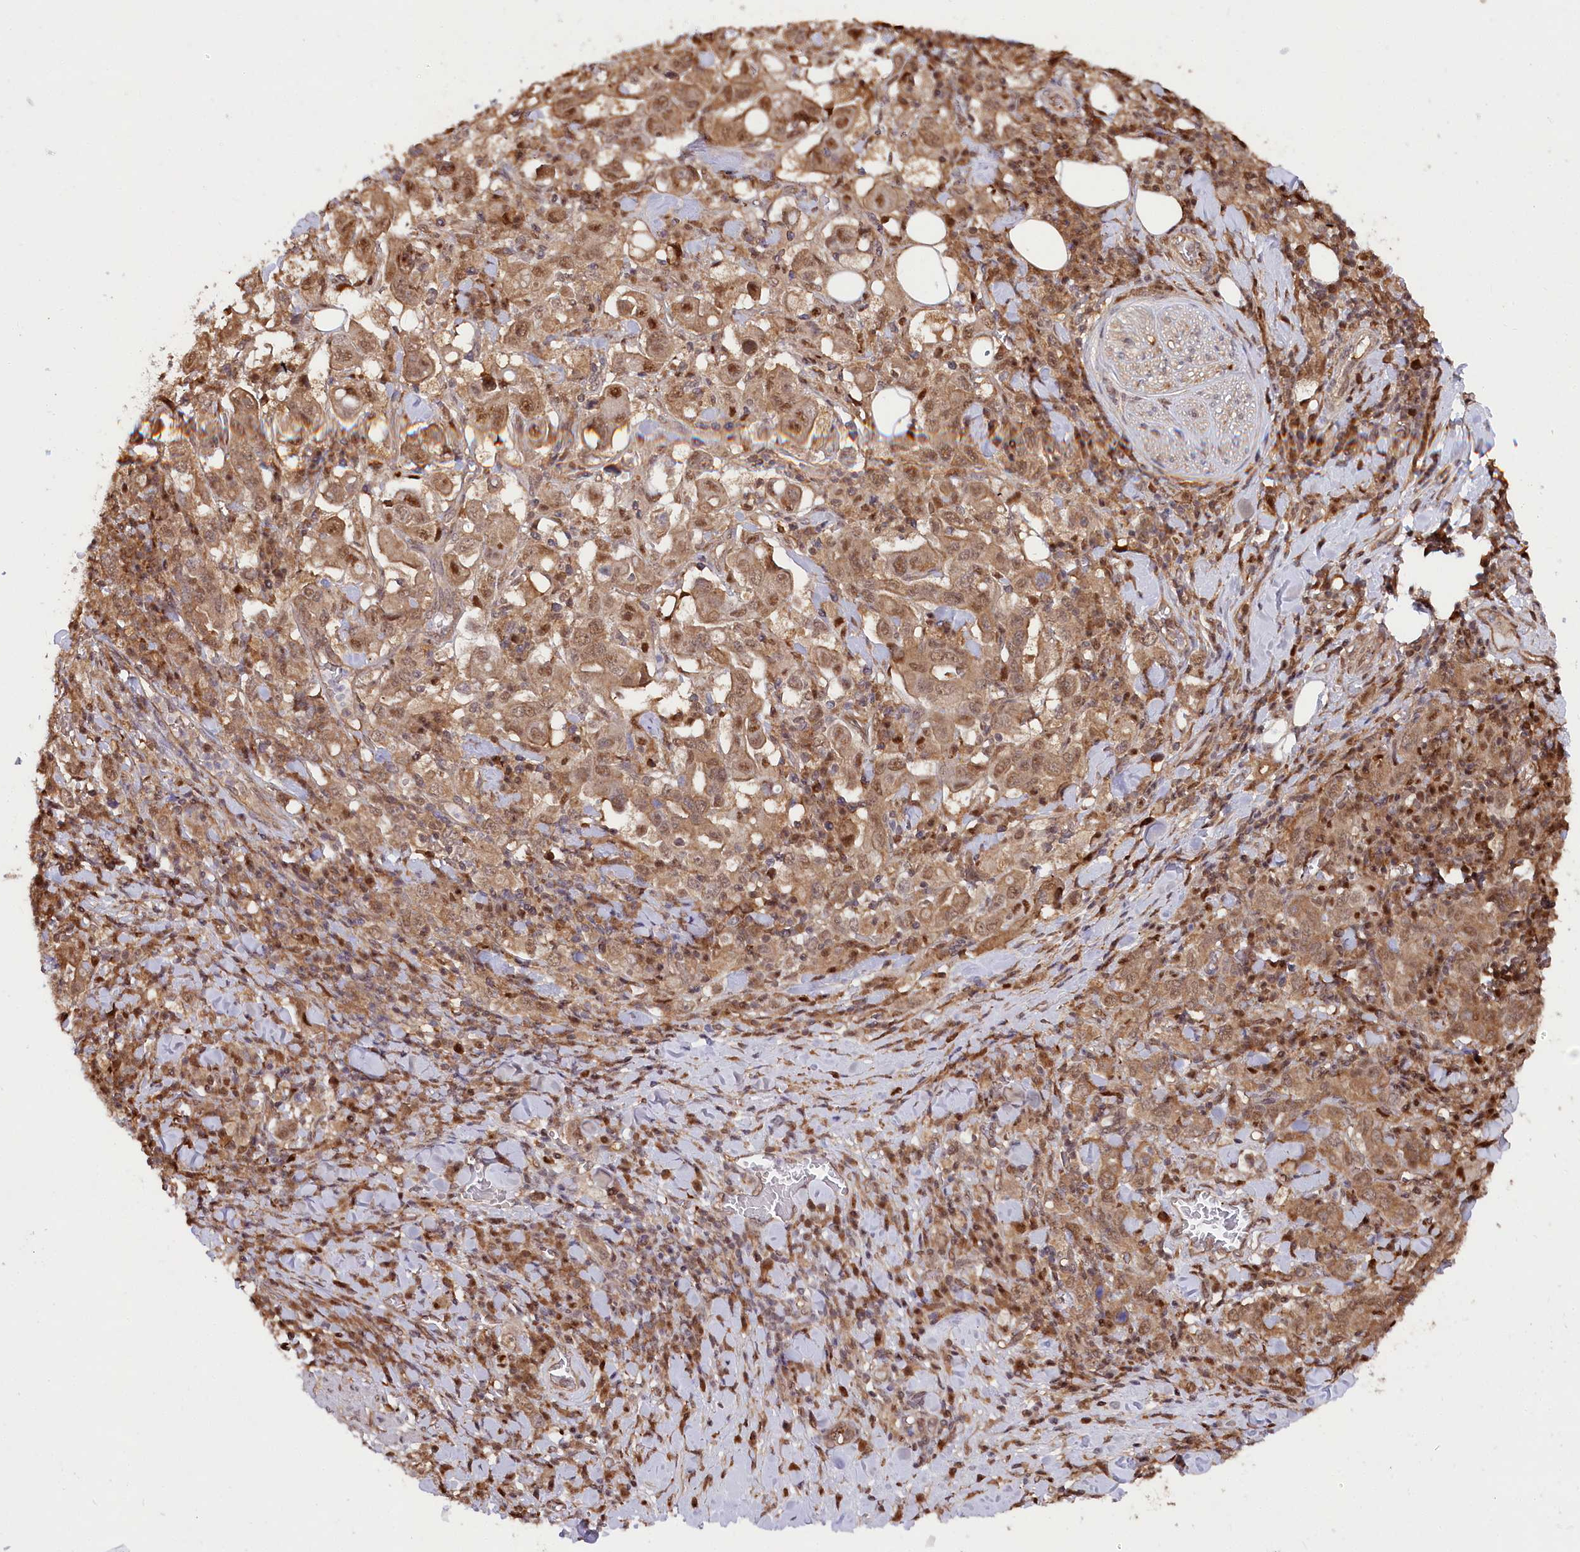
{"staining": {"intensity": "moderate", "quantity": ">75%", "location": "cytoplasmic/membranous,nuclear"}, "tissue": "stomach cancer", "cell_type": "Tumor cells", "image_type": "cancer", "snomed": [{"axis": "morphology", "description": "Adenocarcinoma, NOS"}, {"axis": "topography", "description": "Stomach, upper"}], "caption": "Protein analysis of stomach cancer tissue exhibits moderate cytoplasmic/membranous and nuclear expression in approximately >75% of tumor cells.", "gene": "PSMA1", "patient": {"sex": "male", "age": 62}}